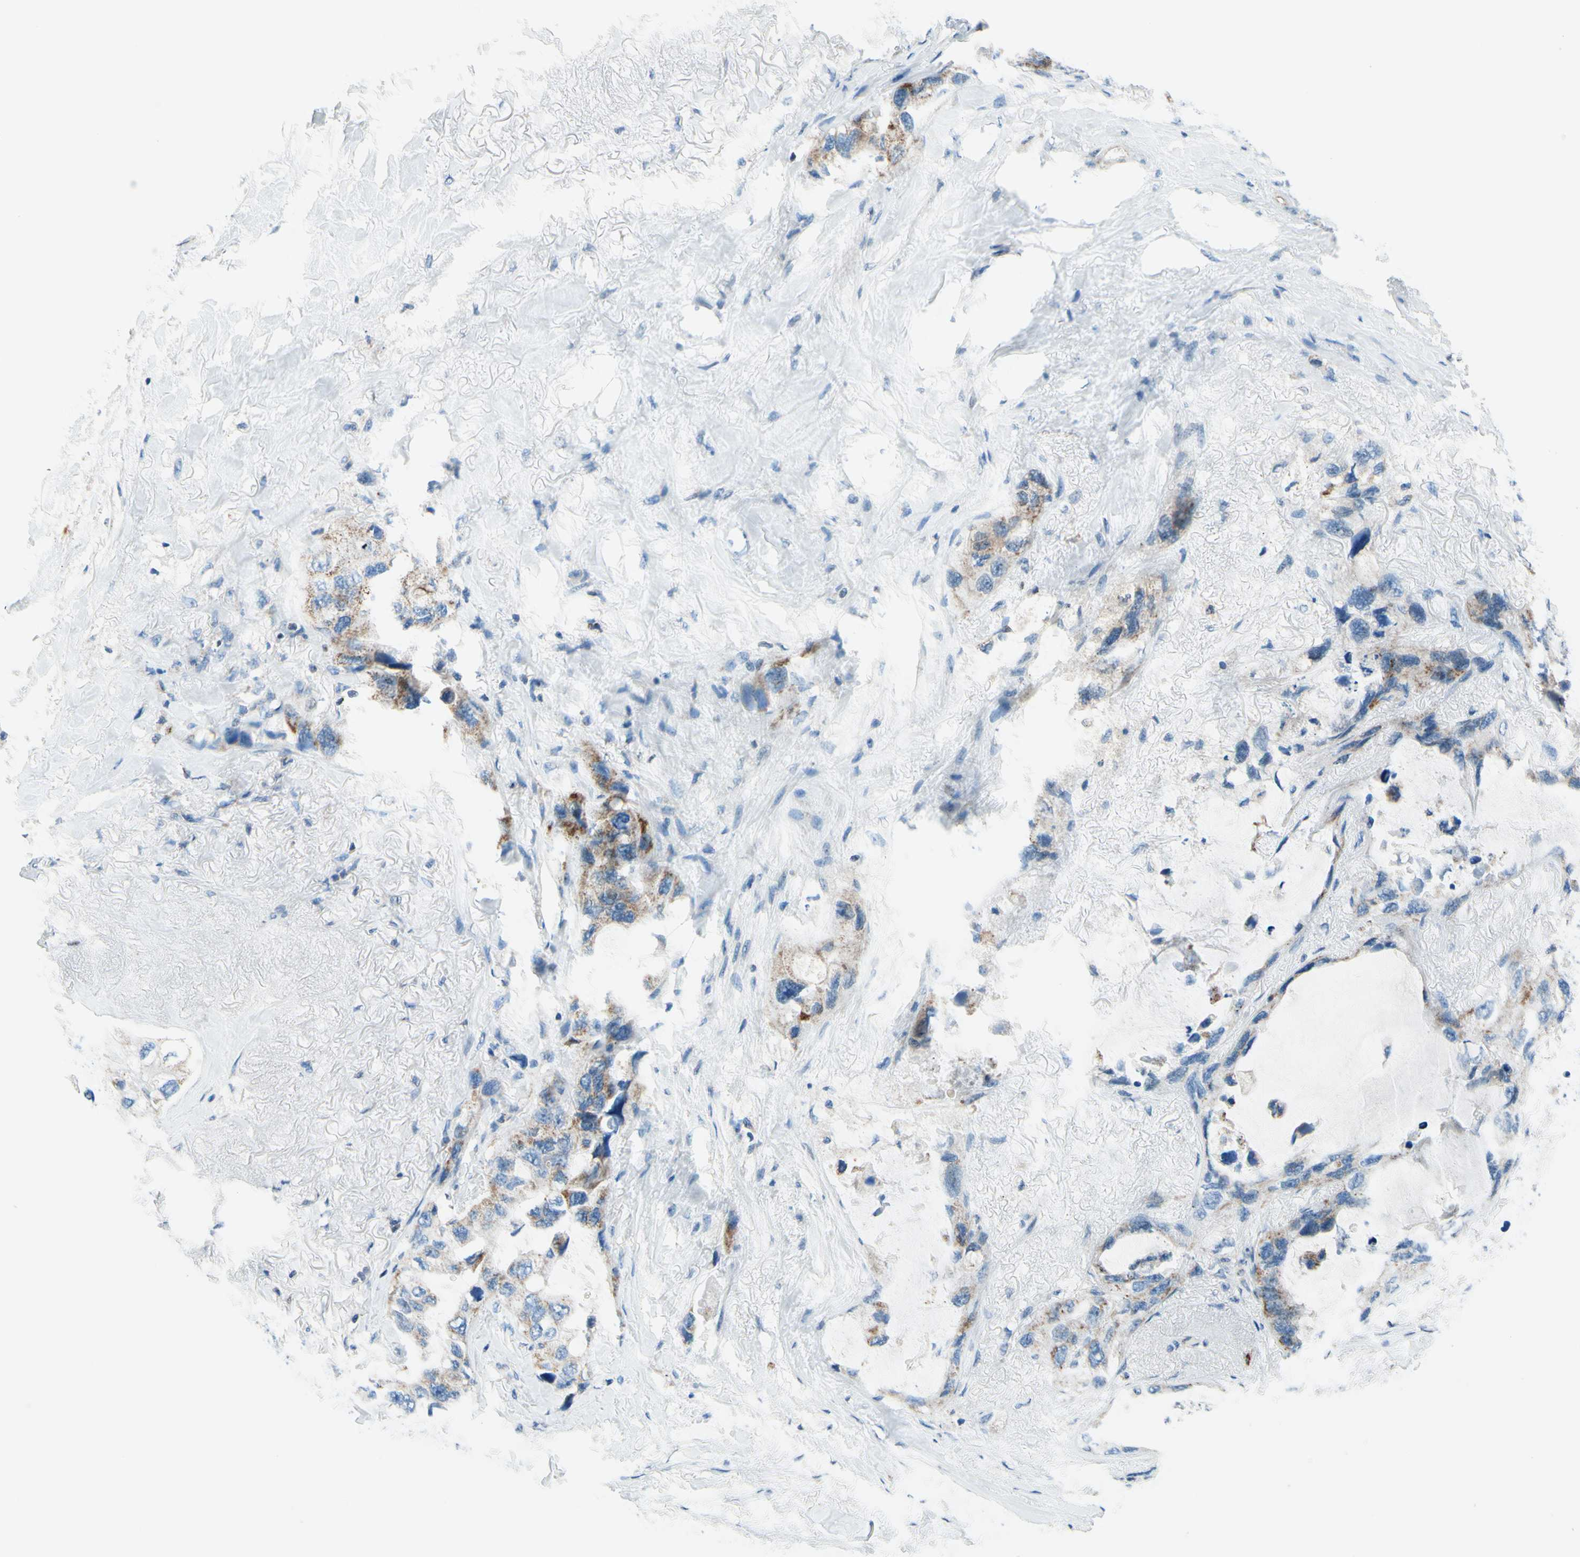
{"staining": {"intensity": "weak", "quantity": "25%-75%", "location": "cytoplasmic/membranous"}, "tissue": "lung cancer", "cell_type": "Tumor cells", "image_type": "cancer", "snomed": [{"axis": "morphology", "description": "Squamous cell carcinoma, NOS"}, {"axis": "topography", "description": "Lung"}], "caption": "Weak cytoplasmic/membranous expression for a protein is appreciated in about 25%-75% of tumor cells of squamous cell carcinoma (lung) using IHC.", "gene": "CBX7", "patient": {"sex": "female", "age": 73}}